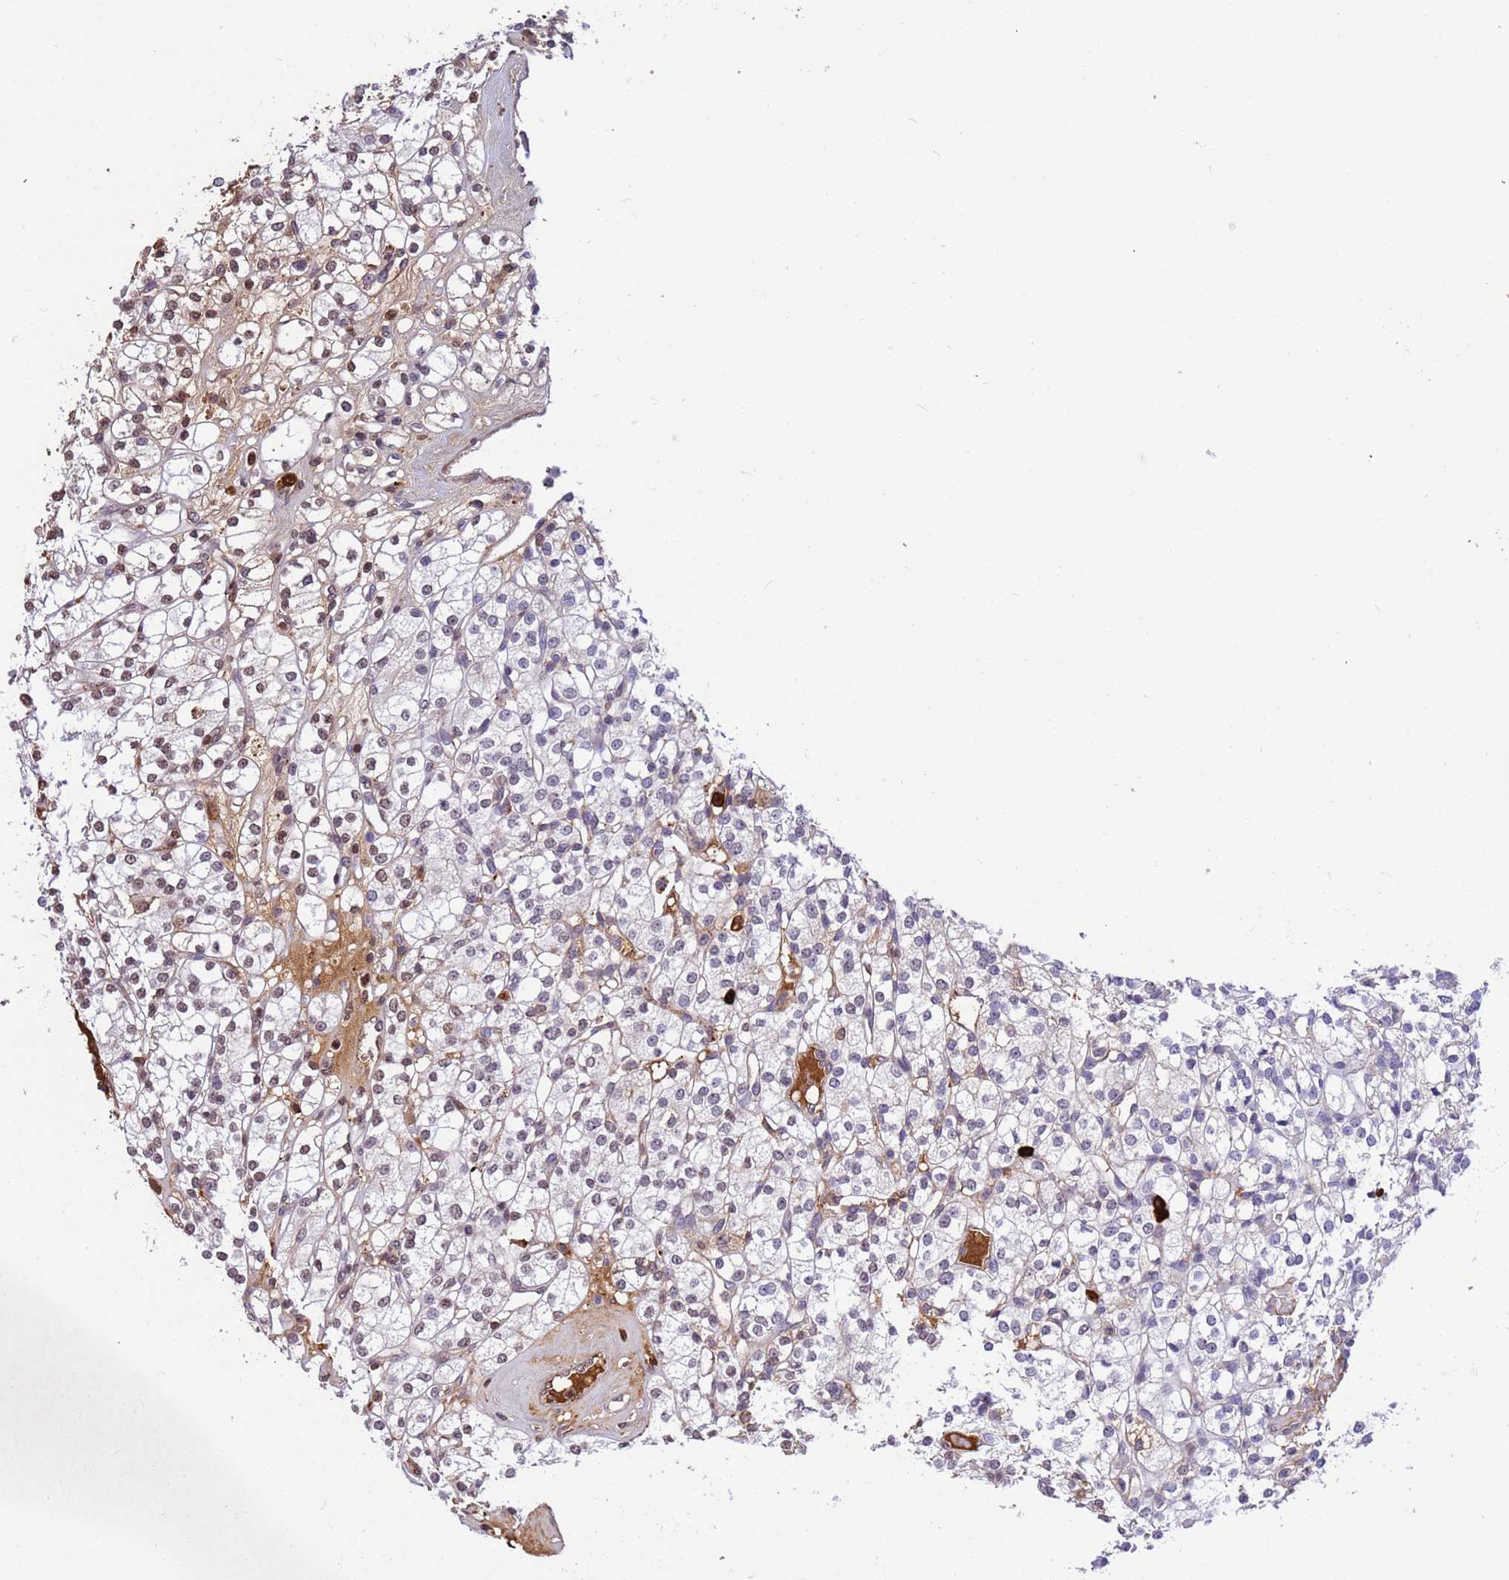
{"staining": {"intensity": "moderate", "quantity": "<25%", "location": "cytoplasmic/membranous,nuclear"}, "tissue": "renal cancer", "cell_type": "Tumor cells", "image_type": "cancer", "snomed": [{"axis": "morphology", "description": "Adenocarcinoma, NOS"}, {"axis": "topography", "description": "Kidney"}], "caption": "Adenocarcinoma (renal) stained with a brown dye exhibits moderate cytoplasmic/membranous and nuclear positive expression in about <25% of tumor cells.", "gene": "ORM1", "patient": {"sex": "male", "age": 77}}